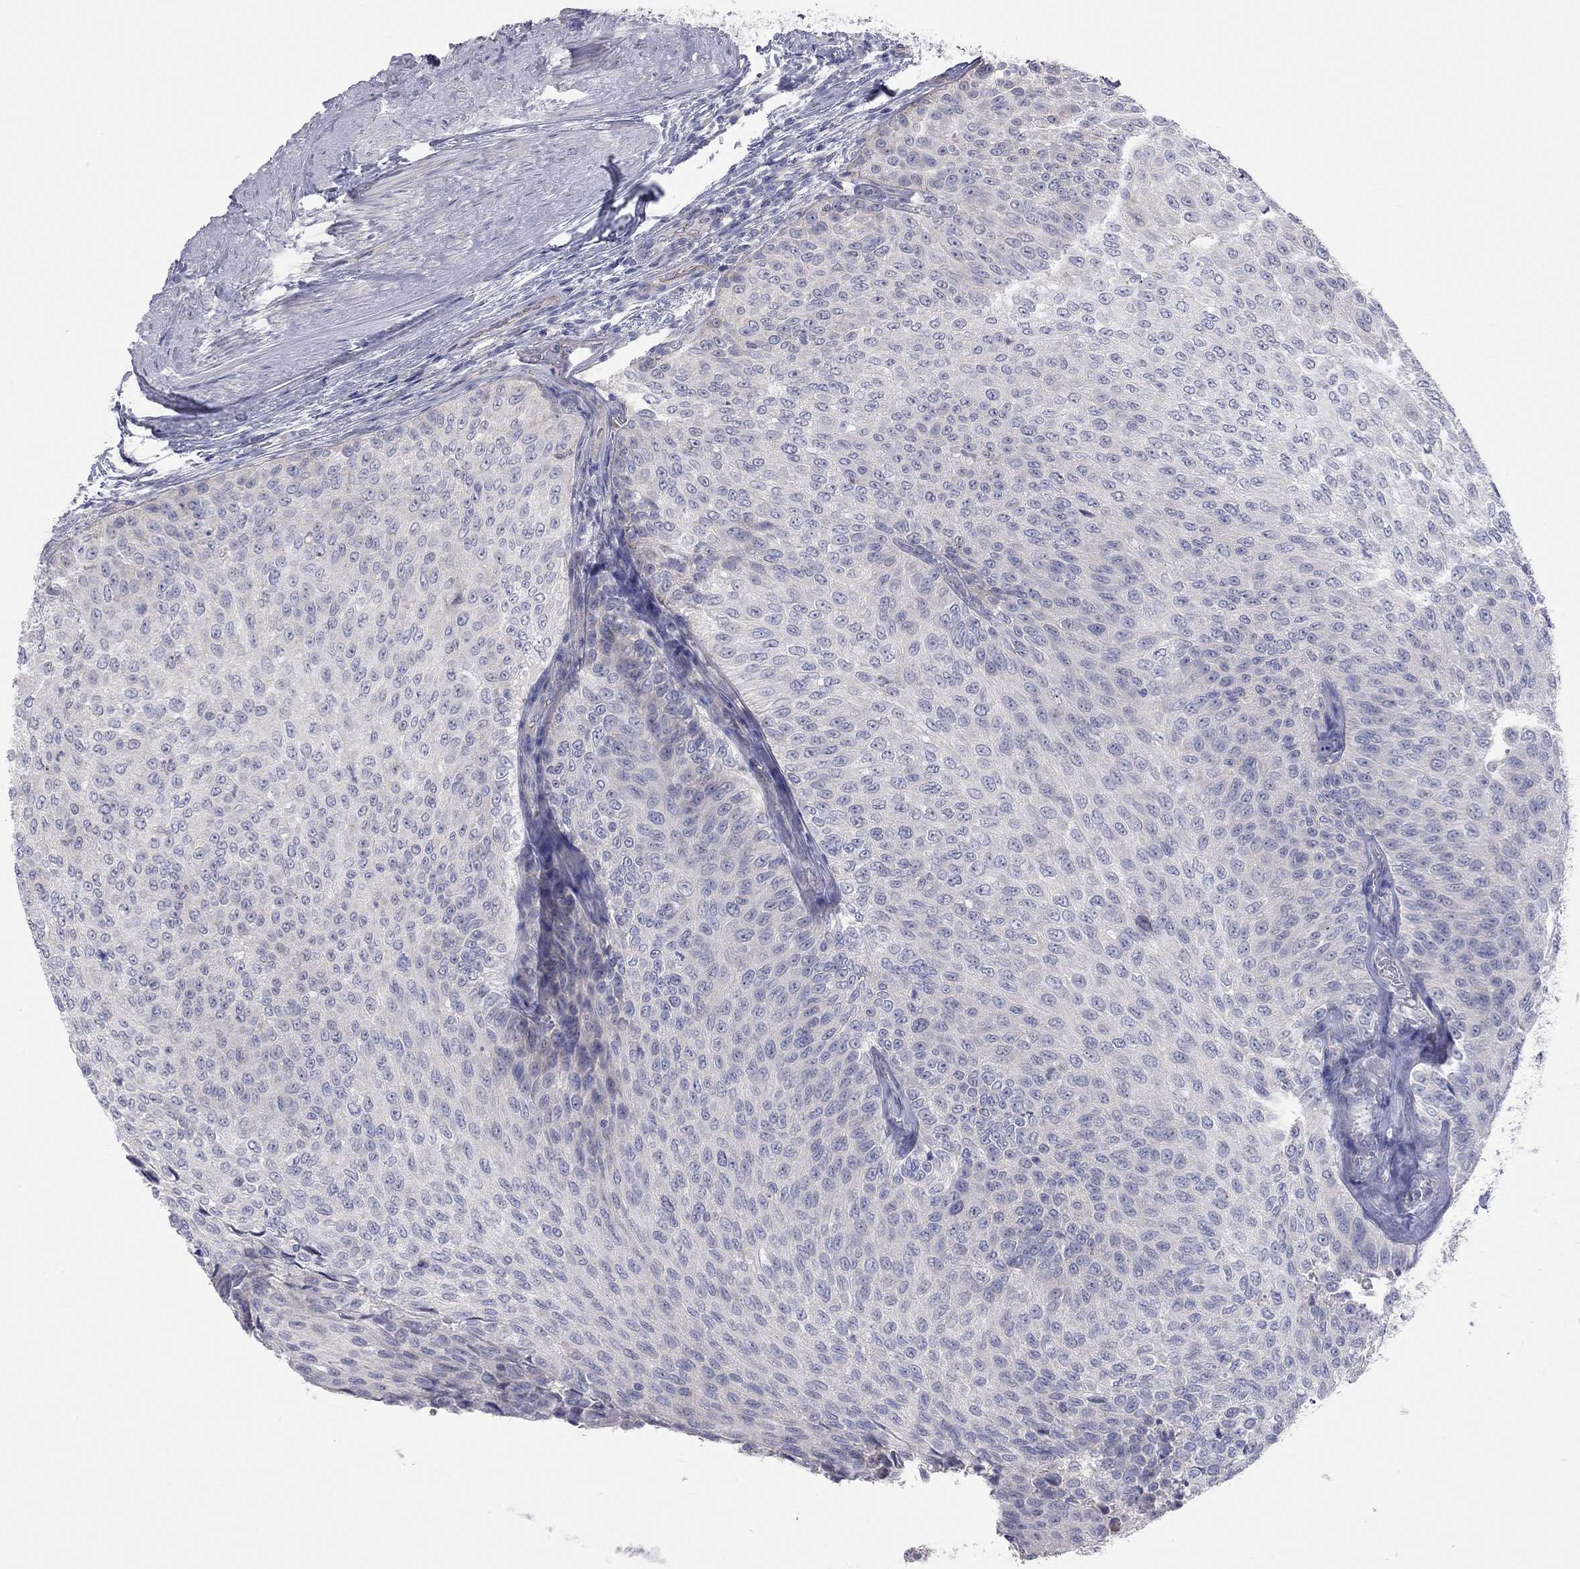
{"staining": {"intensity": "negative", "quantity": "none", "location": "none"}, "tissue": "urothelial cancer", "cell_type": "Tumor cells", "image_type": "cancer", "snomed": [{"axis": "morphology", "description": "Urothelial carcinoma, Low grade"}, {"axis": "topography", "description": "Ureter, NOS"}, {"axis": "topography", "description": "Urinary bladder"}], "caption": "A photomicrograph of human urothelial carcinoma (low-grade) is negative for staining in tumor cells. (Stains: DAB immunohistochemistry with hematoxylin counter stain, Microscopy: brightfield microscopy at high magnification).", "gene": "KCNB1", "patient": {"sex": "male", "age": 78}}